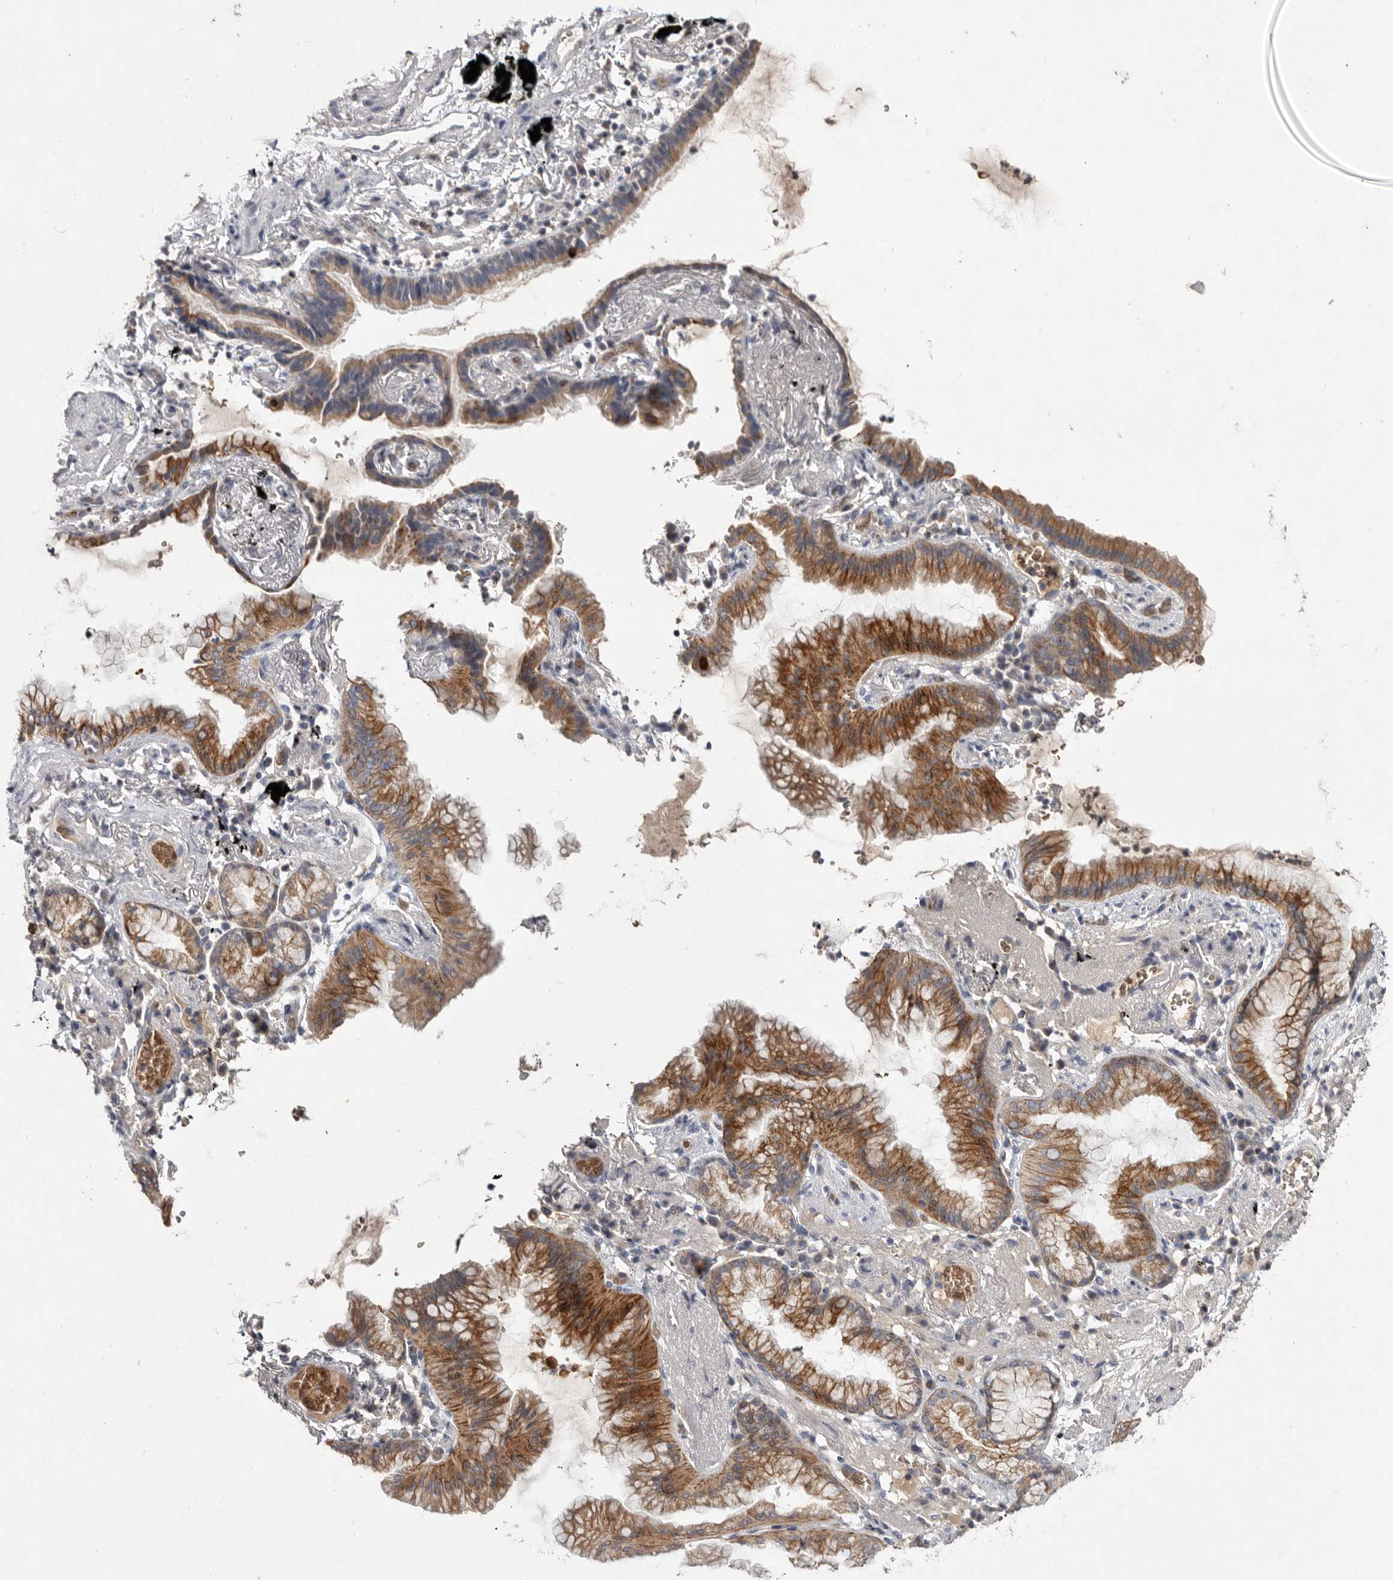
{"staining": {"intensity": "moderate", "quantity": ">75%", "location": "cytoplasmic/membranous"}, "tissue": "lung cancer", "cell_type": "Tumor cells", "image_type": "cancer", "snomed": [{"axis": "morphology", "description": "Adenocarcinoma, NOS"}, {"axis": "topography", "description": "Lung"}], "caption": "Immunohistochemistry (IHC) (DAB (3,3'-diaminobenzidine)) staining of human adenocarcinoma (lung) displays moderate cytoplasmic/membranous protein staining in approximately >75% of tumor cells.", "gene": "TNFSF14", "patient": {"sex": "female", "age": 70}}